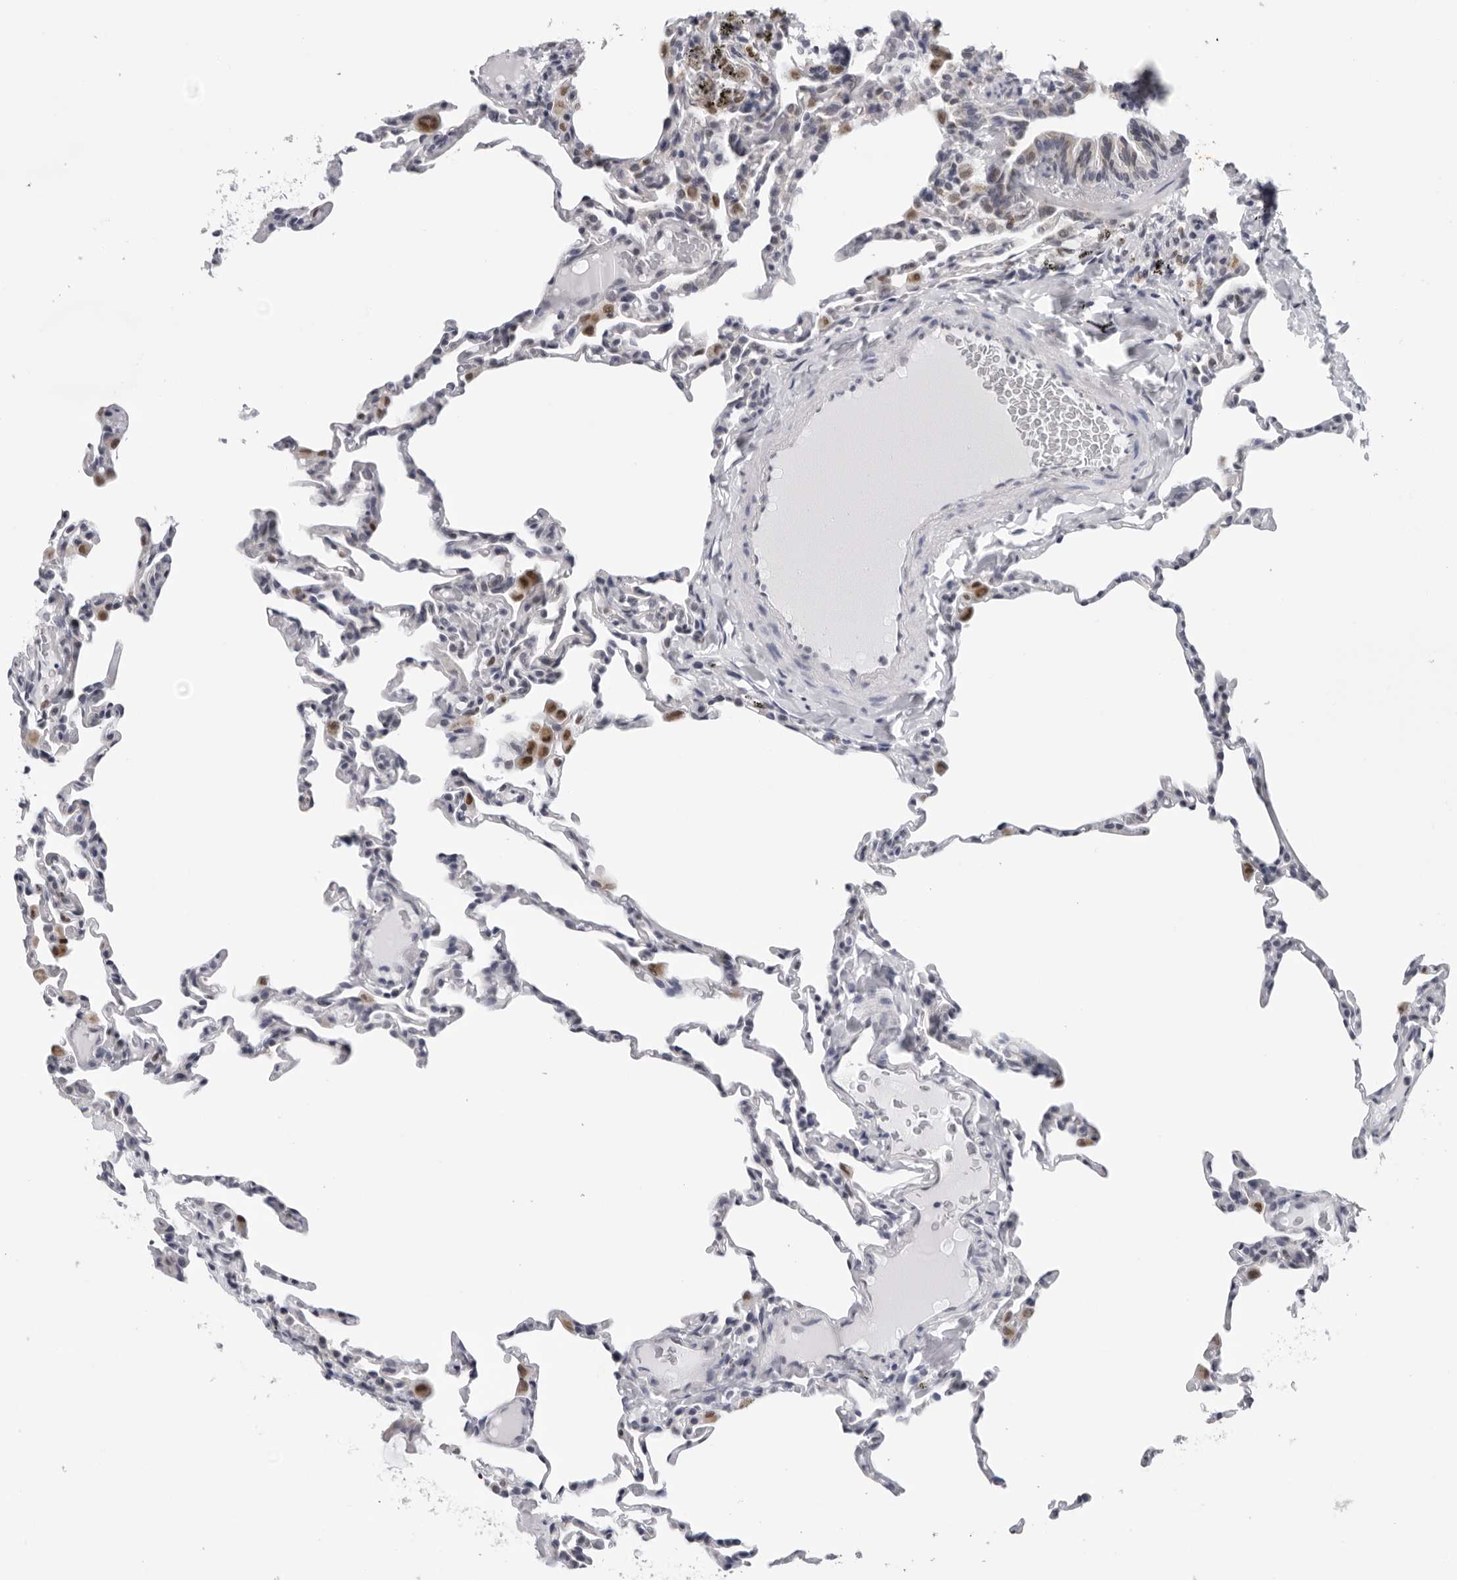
{"staining": {"intensity": "negative", "quantity": "none", "location": "none"}, "tissue": "lung", "cell_type": "Alveolar cells", "image_type": "normal", "snomed": [{"axis": "morphology", "description": "Normal tissue, NOS"}, {"axis": "topography", "description": "Lung"}], "caption": "Photomicrograph shows no protein positivity in alveolar cells of unremarkable lung.", "gene": "CPT2", "patient": {"sex": "male", "age": 20}}